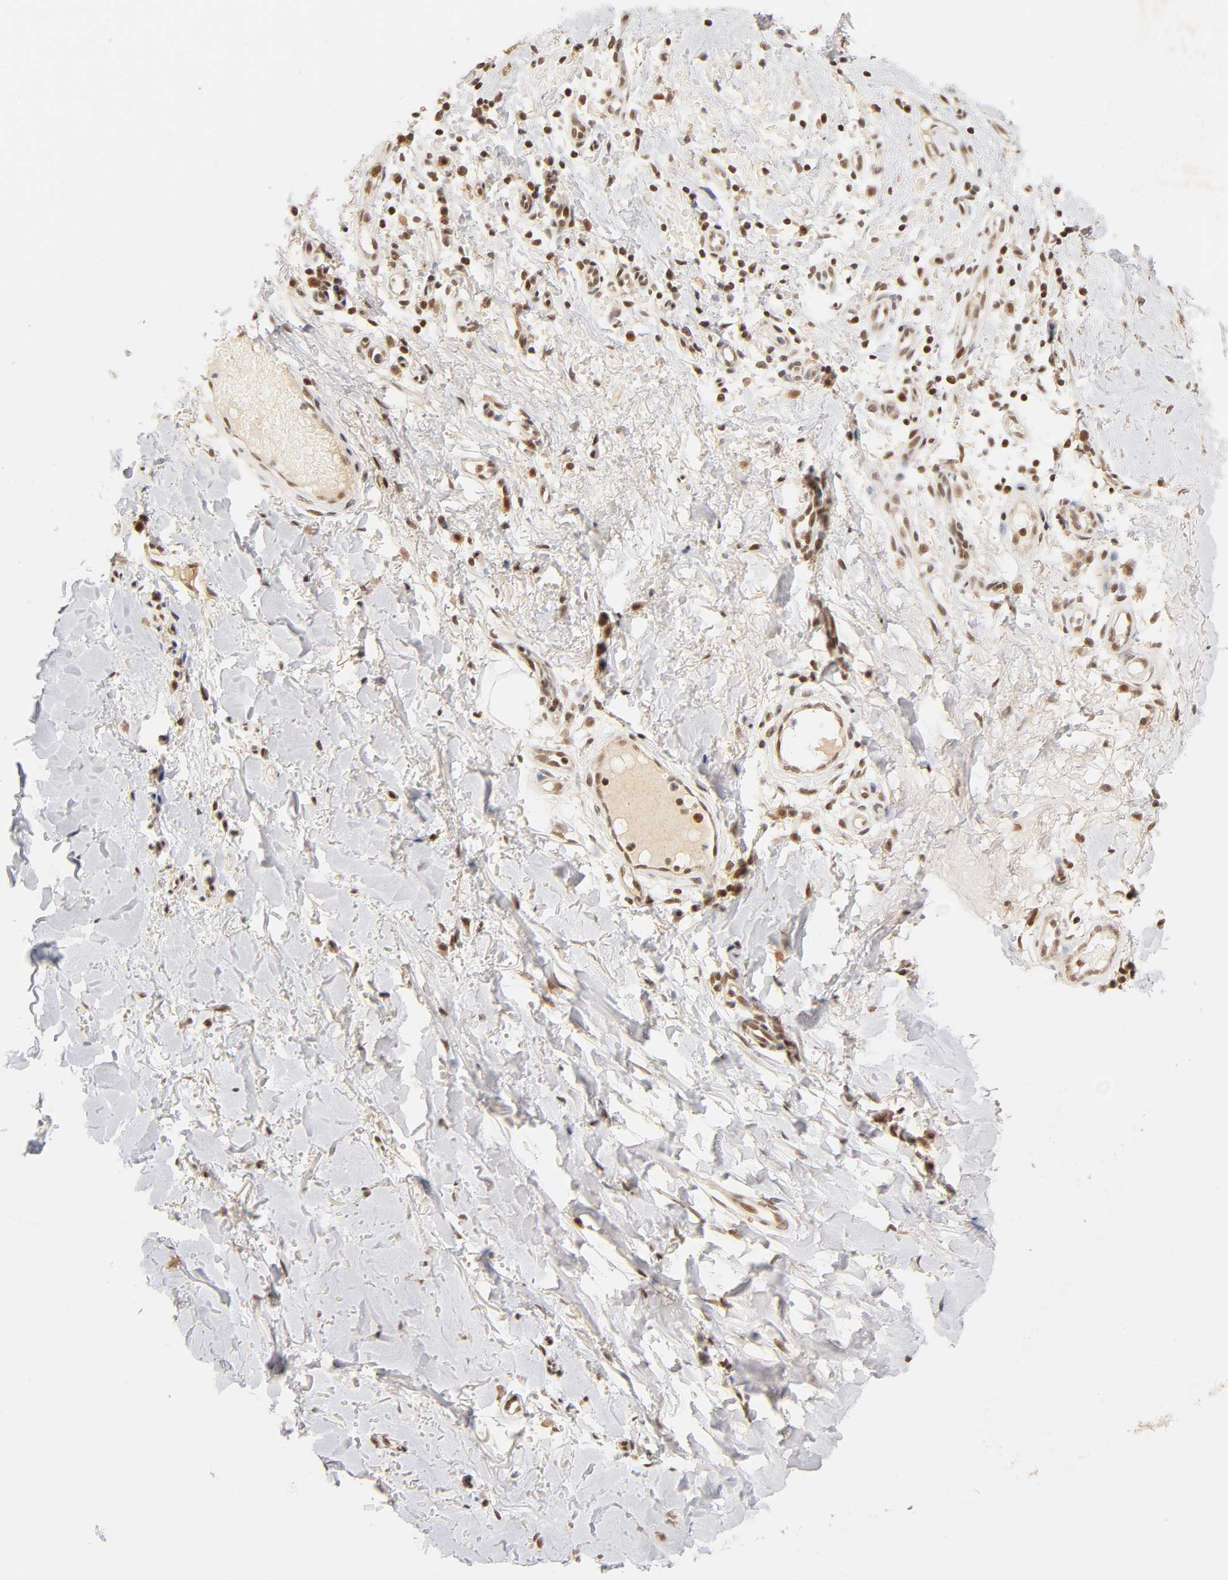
{"staining": {"intensity": "moderate", "quantity": ">75%", "location": "cytoplasmic/membranous,nuclear"}, "tissue": "skin cancer", "cell_type": "Tumor cells", "image_type": "cancer", "snomed": [{"axis": "morphology", "description": "Fibrosis, NOS"}, {"axis": "morphology", "description": "Basal cell carcinoma"}, {"axis": "topography", "description": "Skin"}], "caption": "Protein analysis of skin basal cell carcinoma tissue shows moderate cytoplasmic/membranous and nuclear staining in about >75% of tumor cells.", "gene": "TAF10", "patient": {"sex": "male", "age": 76}}